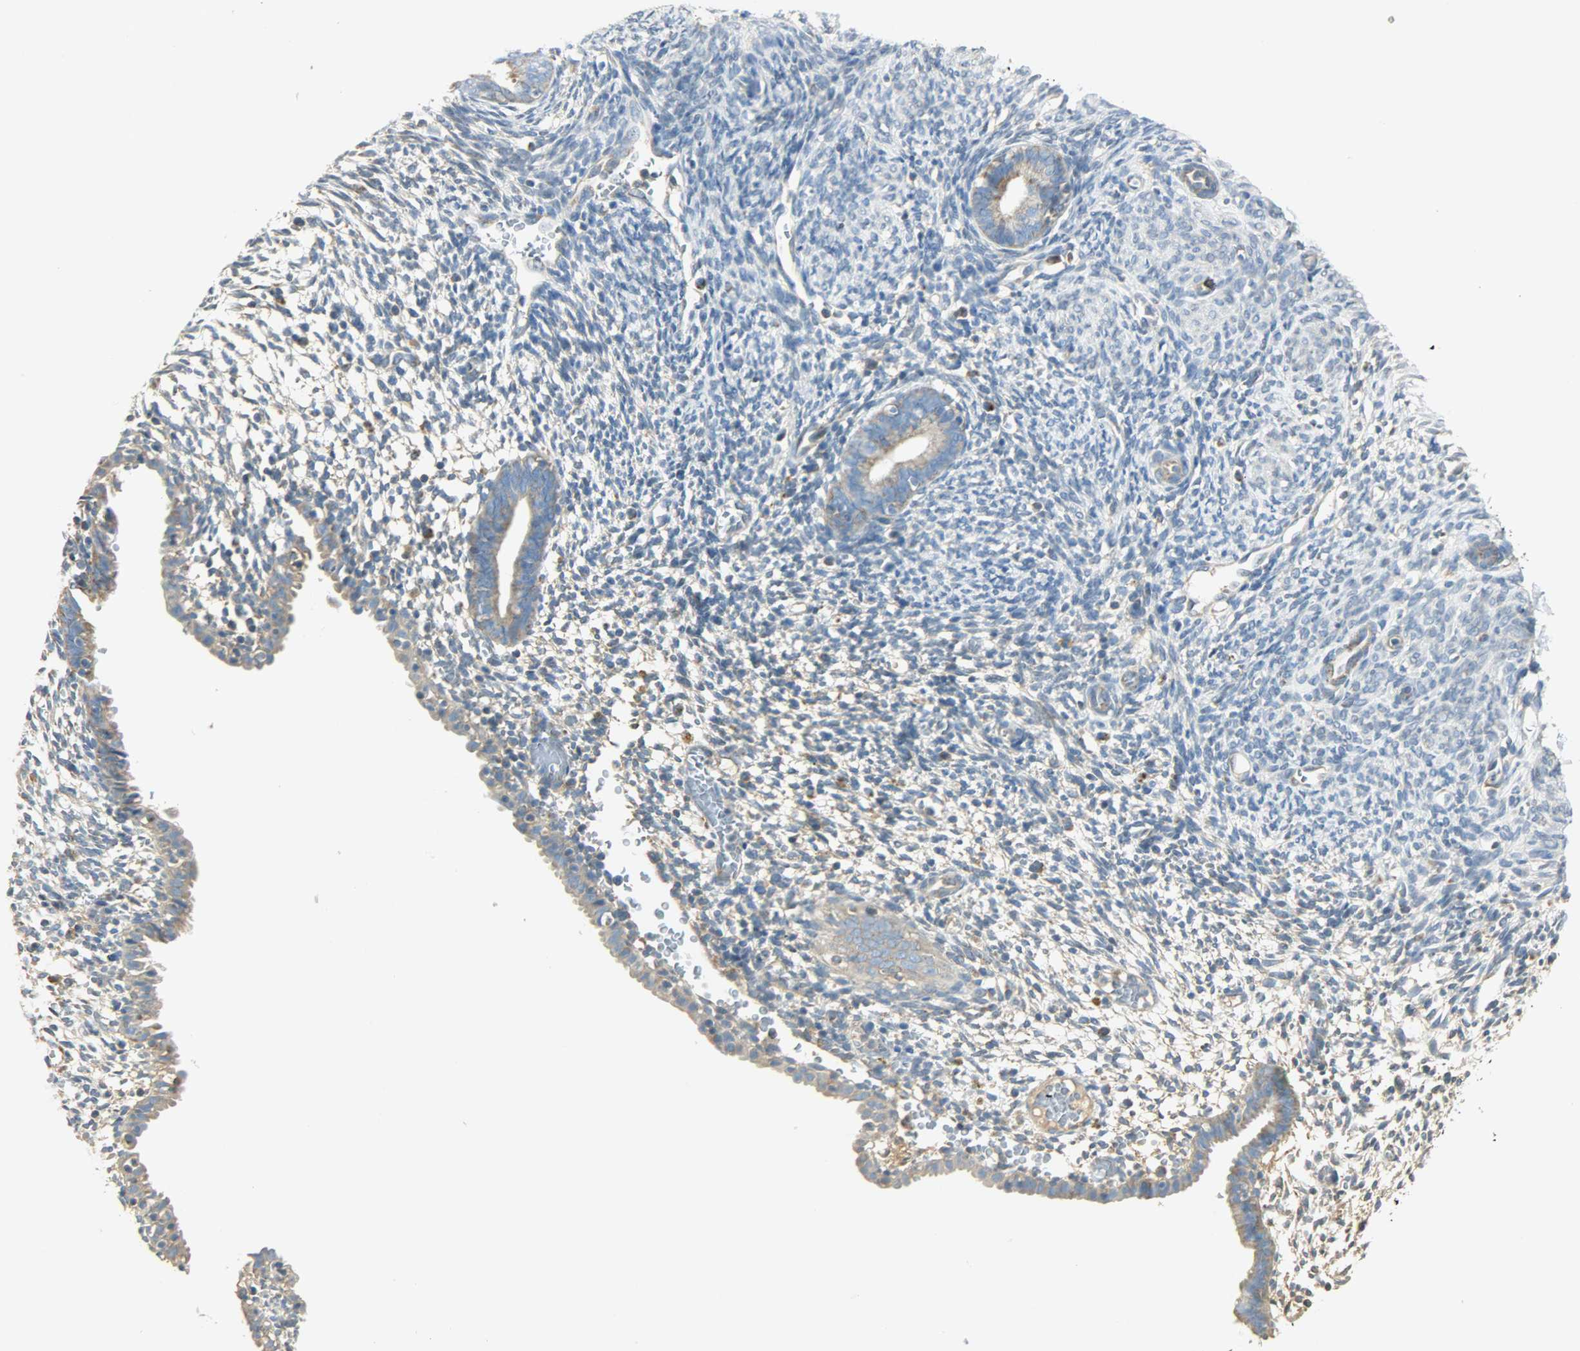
{"staining": {"intensity": "negative", "quantity": "none", "location": "none"}, "tissue": "endometrium", "cell_type": "Cells in endometrial stroma", "image_type": "normal", "snomed": [{"axis": "morphology", "description": "Normal tissue, NOS"}, {"axis": "morphology", "description": "Atrophy, NOS"}, {"axis": "topography", "description": "Uterus"}, {"axis": "topography", "description": "Endometrium"}], "caption": "IHC image of benign endometrium stained for a protein (brown), which reveals no positivity in cells in endometrial stroma. (DAB immunohistochemistry, high magnification).", "gene": "NNT", "patient": {"sex": "female", "age": 68}}